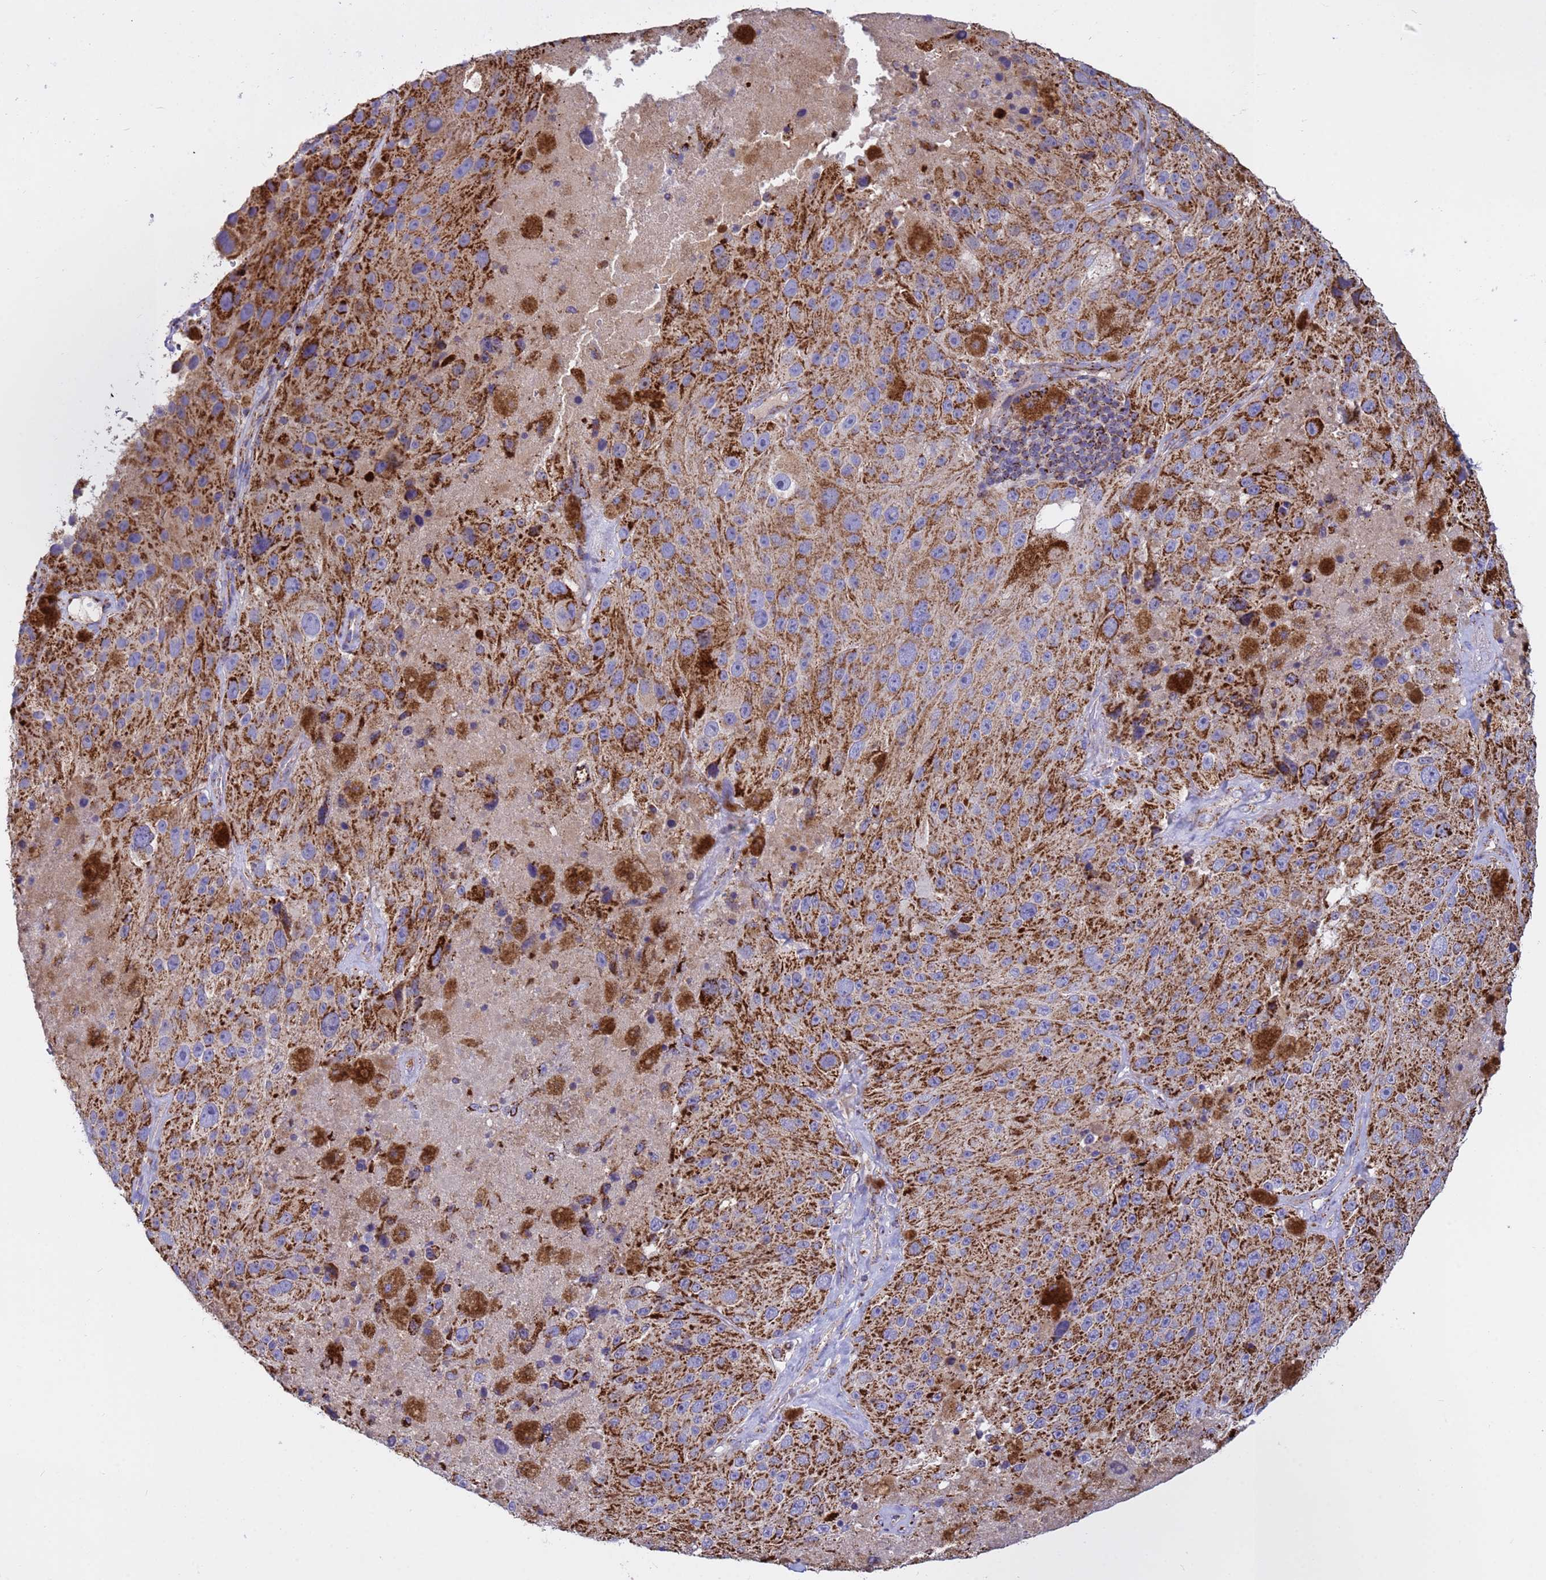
{"staining": {"intensity": "strong", "quantity": ">75%", "location": "cytoplasmic/membranous"}, "tissue": "melanoma", "cell_type": "Tumor cells", "image_type": "cancer", "snomed": [{"axis": "morphology", "description": "Malignant melanoma, Metastatic site"}, {"axis": "topography", "description": "Lymph node"}], "caption": "Brown immunohistochemical staining in human malignant melanoma (metastatic site) displays strong cytoplasmic/membranous staining in about >75% of tumor cells.", "gene": "TUBGCP3", "patient": {"sex": "male", "age": 62}}